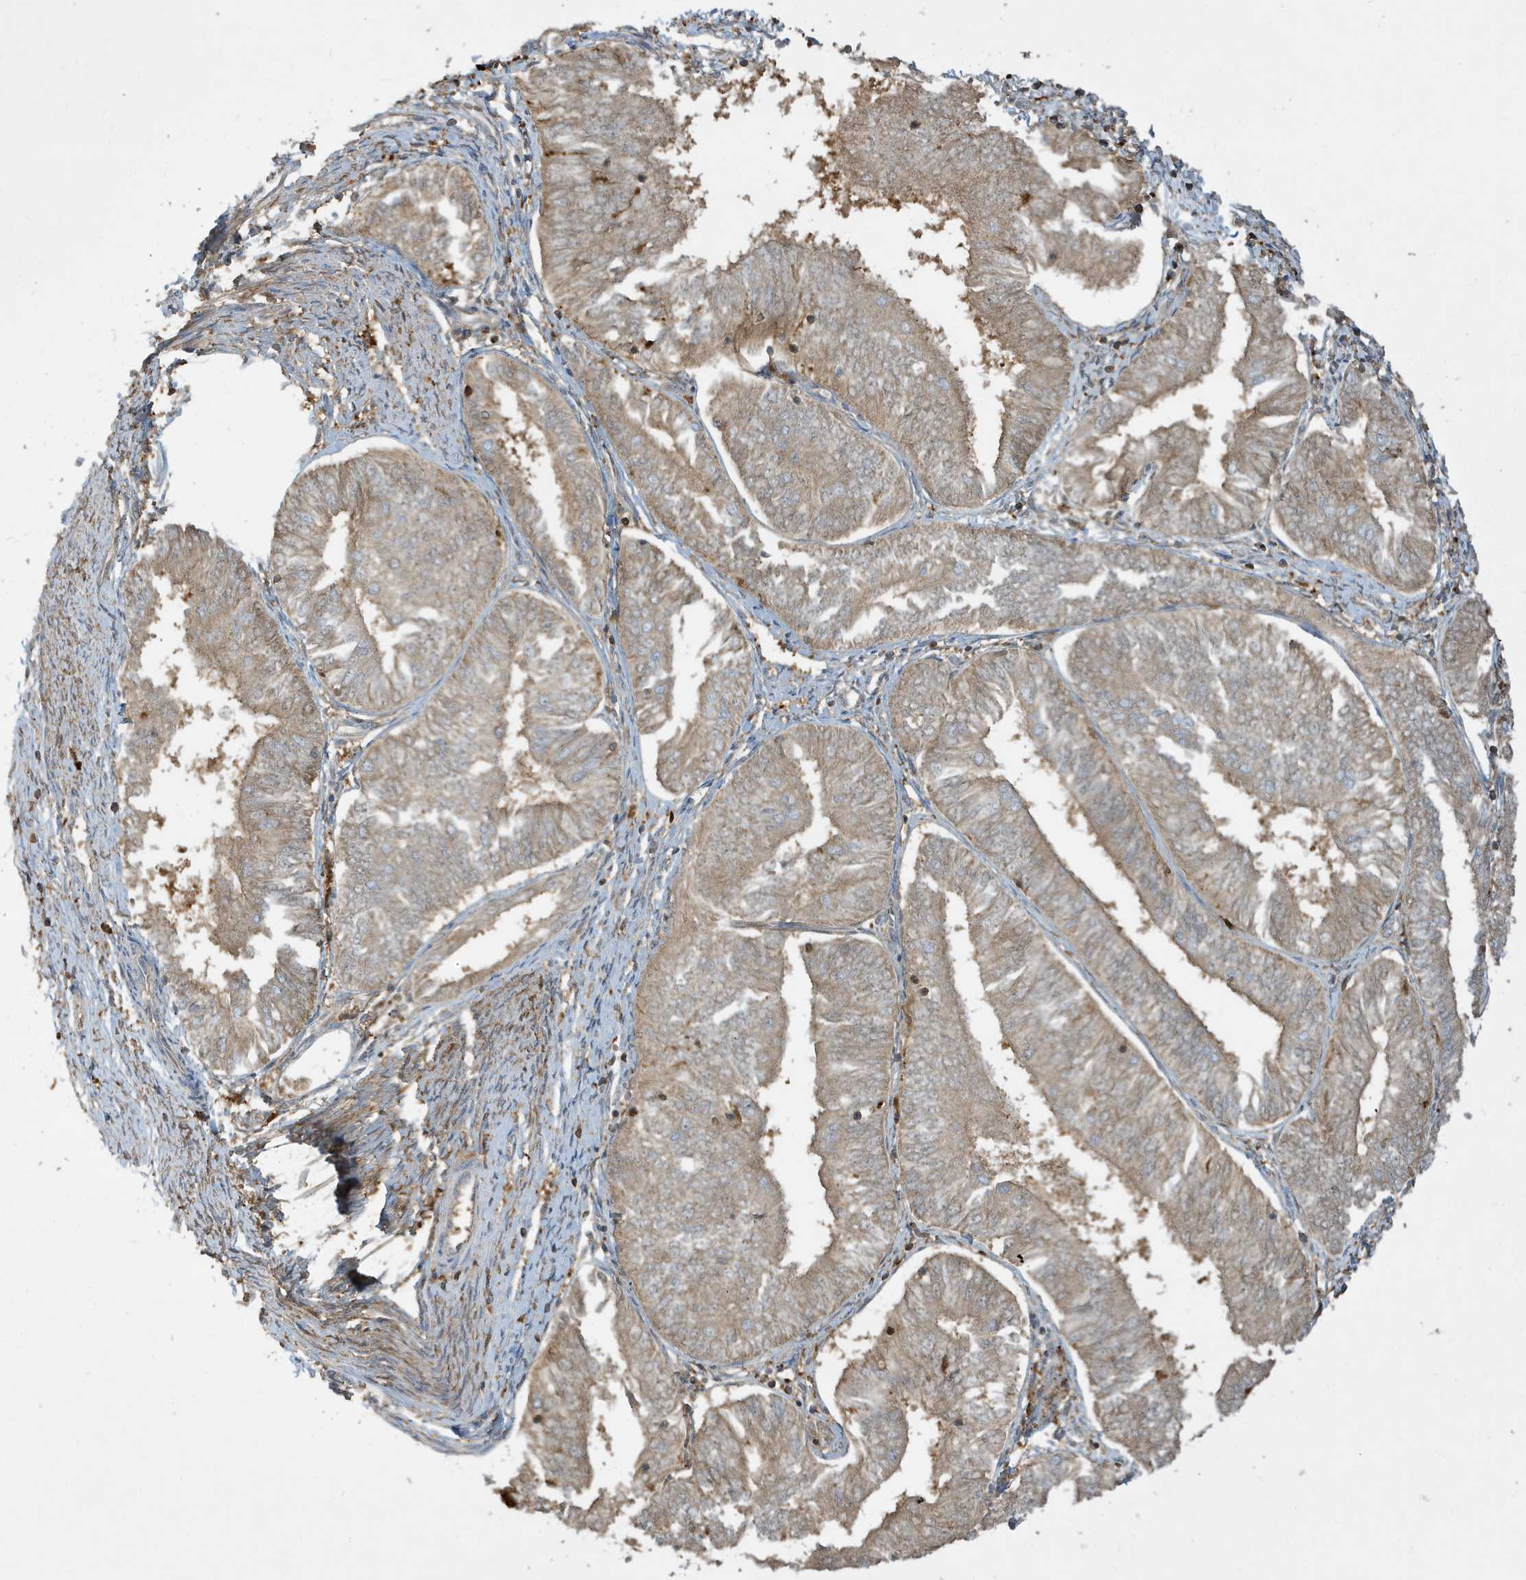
{"staining": {"intensity": "weak", "quantity": ">75%", "location": "cytoplasmic/membranous"}, "tissue": "endometrial cancer", "cell_type": "Tumor cells", "image_type": "cancer", "snomed": [{"axis": "morphology", "description": "Adenocarcinoma, NOS"}, {"axis": "topography", "description": "Endometrium"}], "caption": "The immunohistochemical stain labels weak cytoplasmic/membranous staining in tumor cells of endometrial adenocarcinoma tissue.", "gene": "ABTB1", "patient": {"sex": "female", "age": 58}}